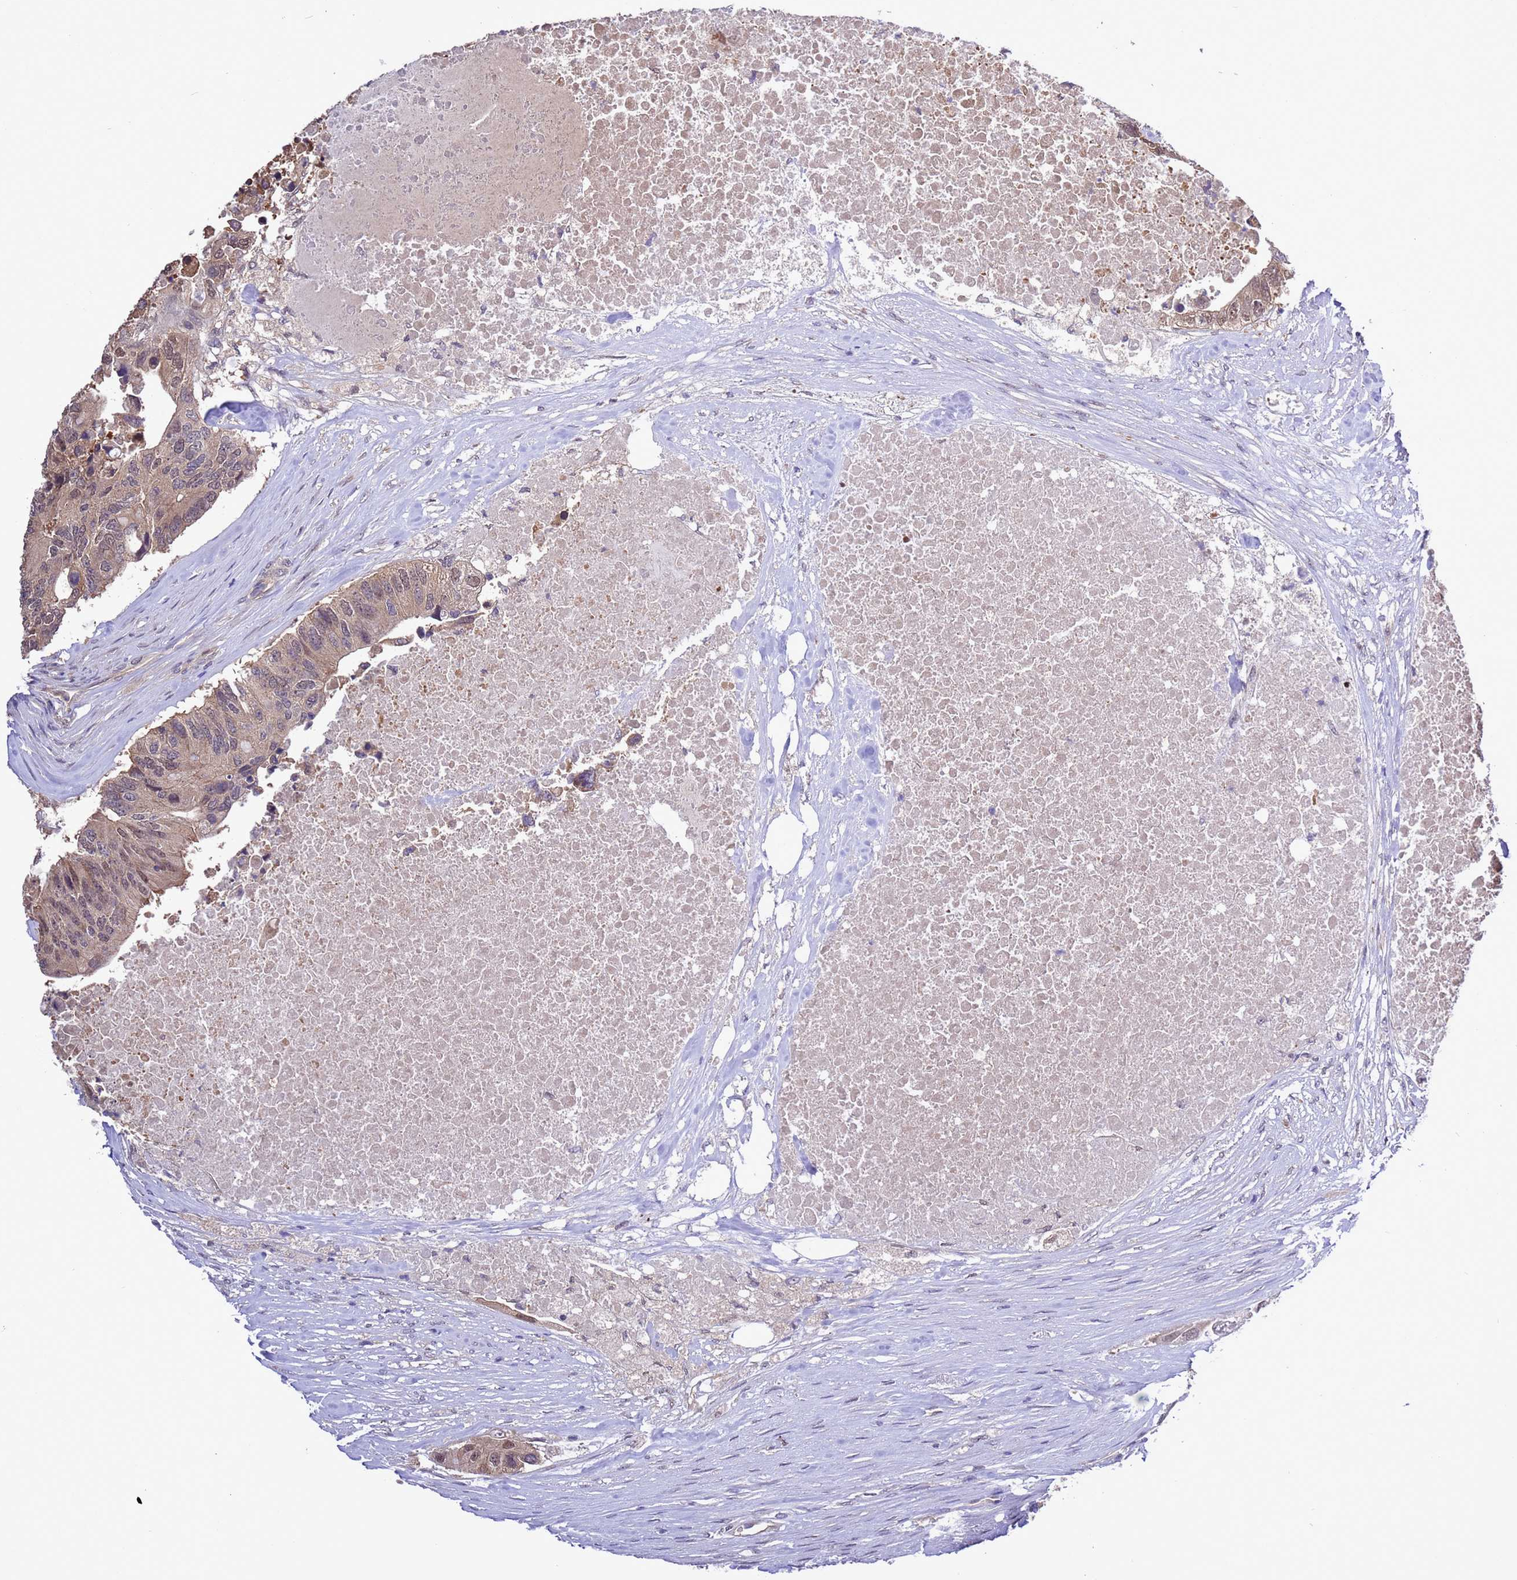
{"staining": {"intensity": "weak", "quantity": ">75%", "location": "cytoplasmic/membranous,nuclear"}, "tissue": "colorectal cancer", "cell_type": "Tumor cells", "image_type": "cancer", "snomed": [{"axis": "morphology", "description": "Adenocarcinoma, NOS"}, {"axis": "topography", "description": "Colon"}], "caption": "A micrograph of human colorectal cancer stained for a protein displays weak cytoplasmic/membranous and nuclear brown staining in tumor cells.", "gene": "ZFP69B", "patient": {"sex": "male", "age": 71}}